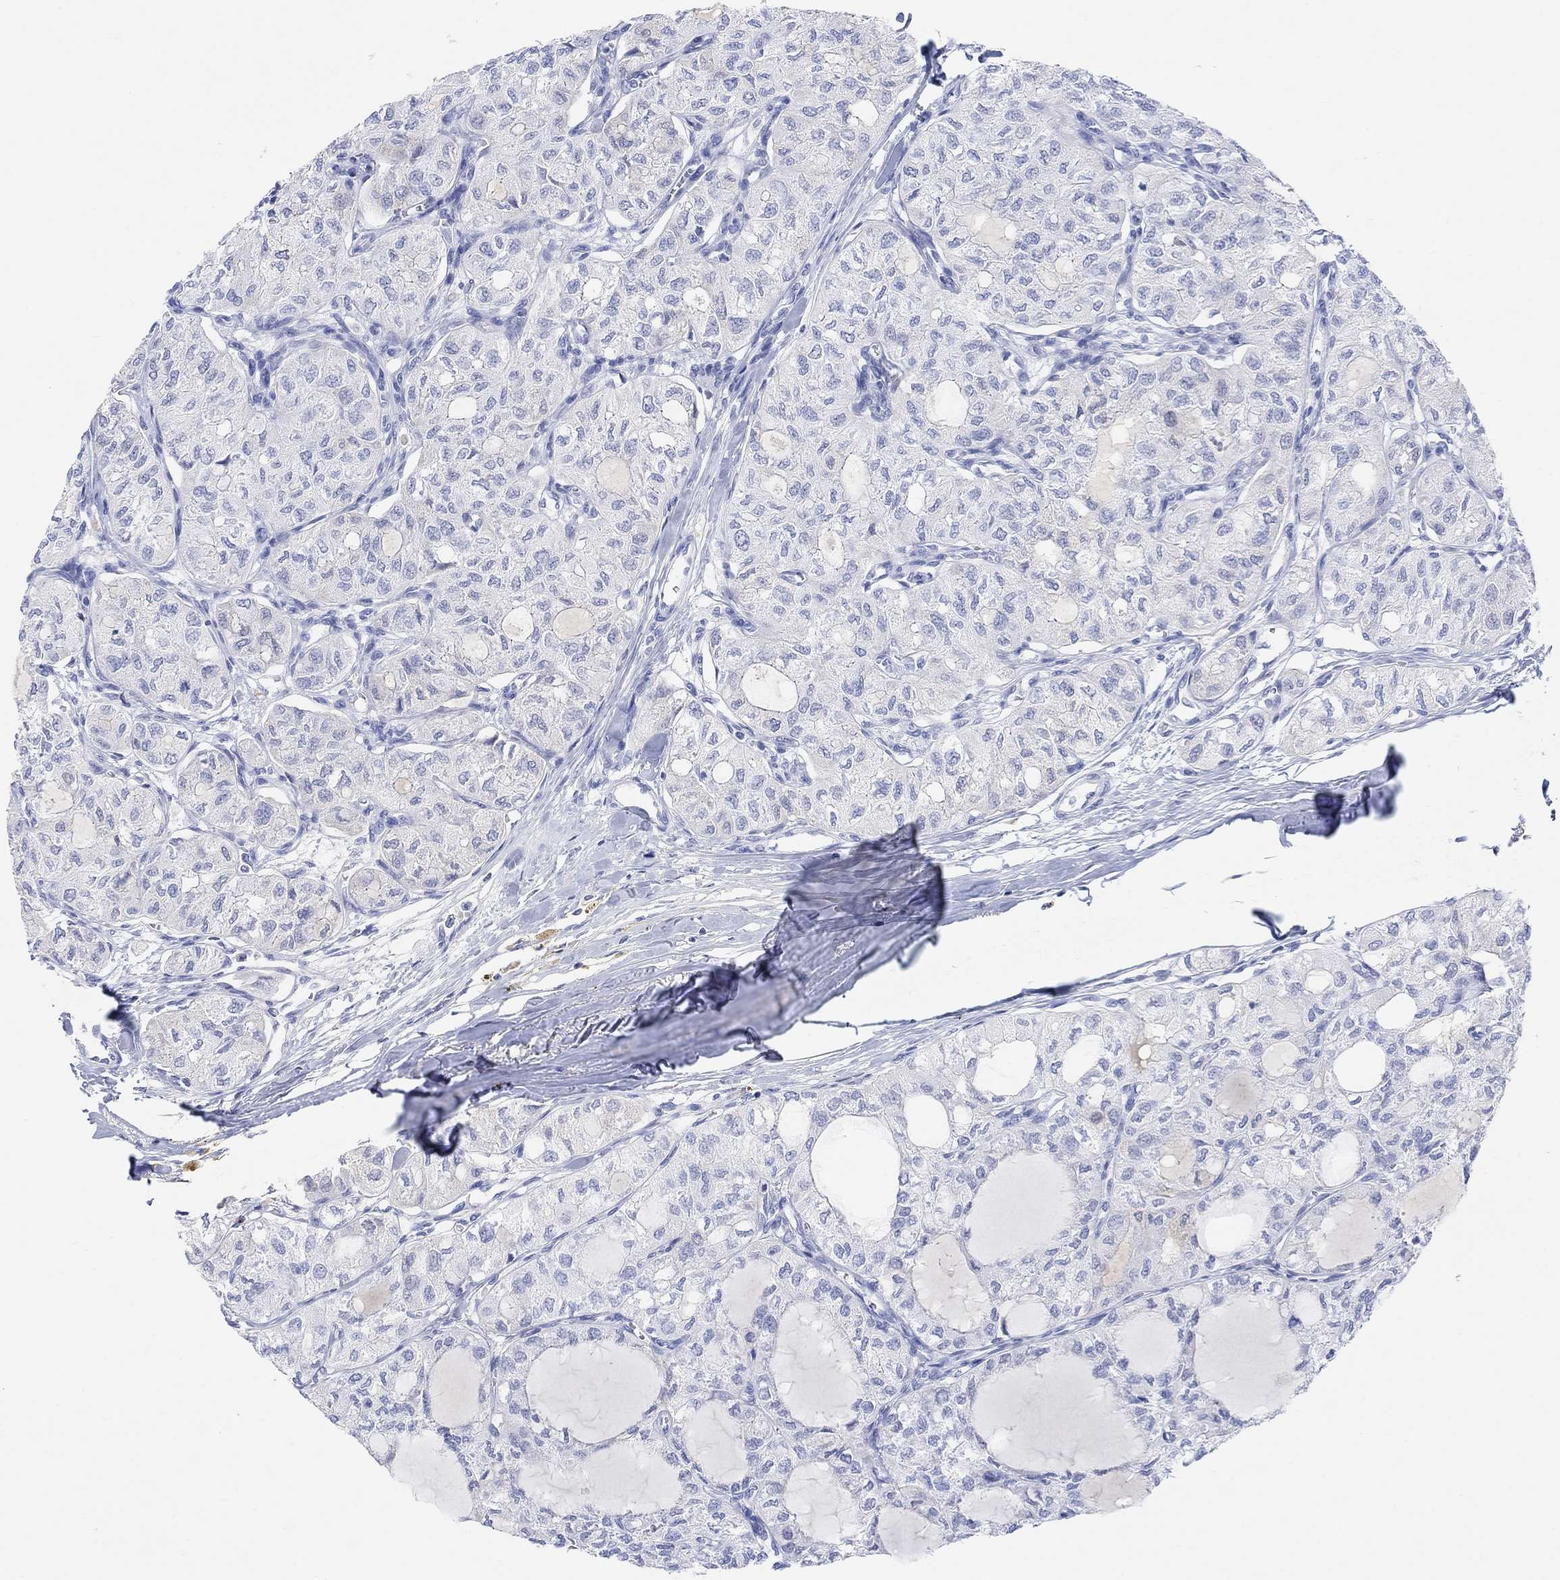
{"staining": {"intensity": "negative", "quantity": "none", "location": "none"}, "tissue": "thyroid cancer", "cell_type": "Tumor cells", "image_type": "cancer", "snomed": [{"axis": "morphology", "description": "Follicular adenoma carcinoma, NOS"}, {"axis": "topography", "description": "Thyroid gland"}], "caption": "Follicular adenoma carcinoma (thyroid) stained for a protein using IHC shows no positivity tumor cells.", "gene": "TYR", "patient": {"sex": "male", "age": 75}}